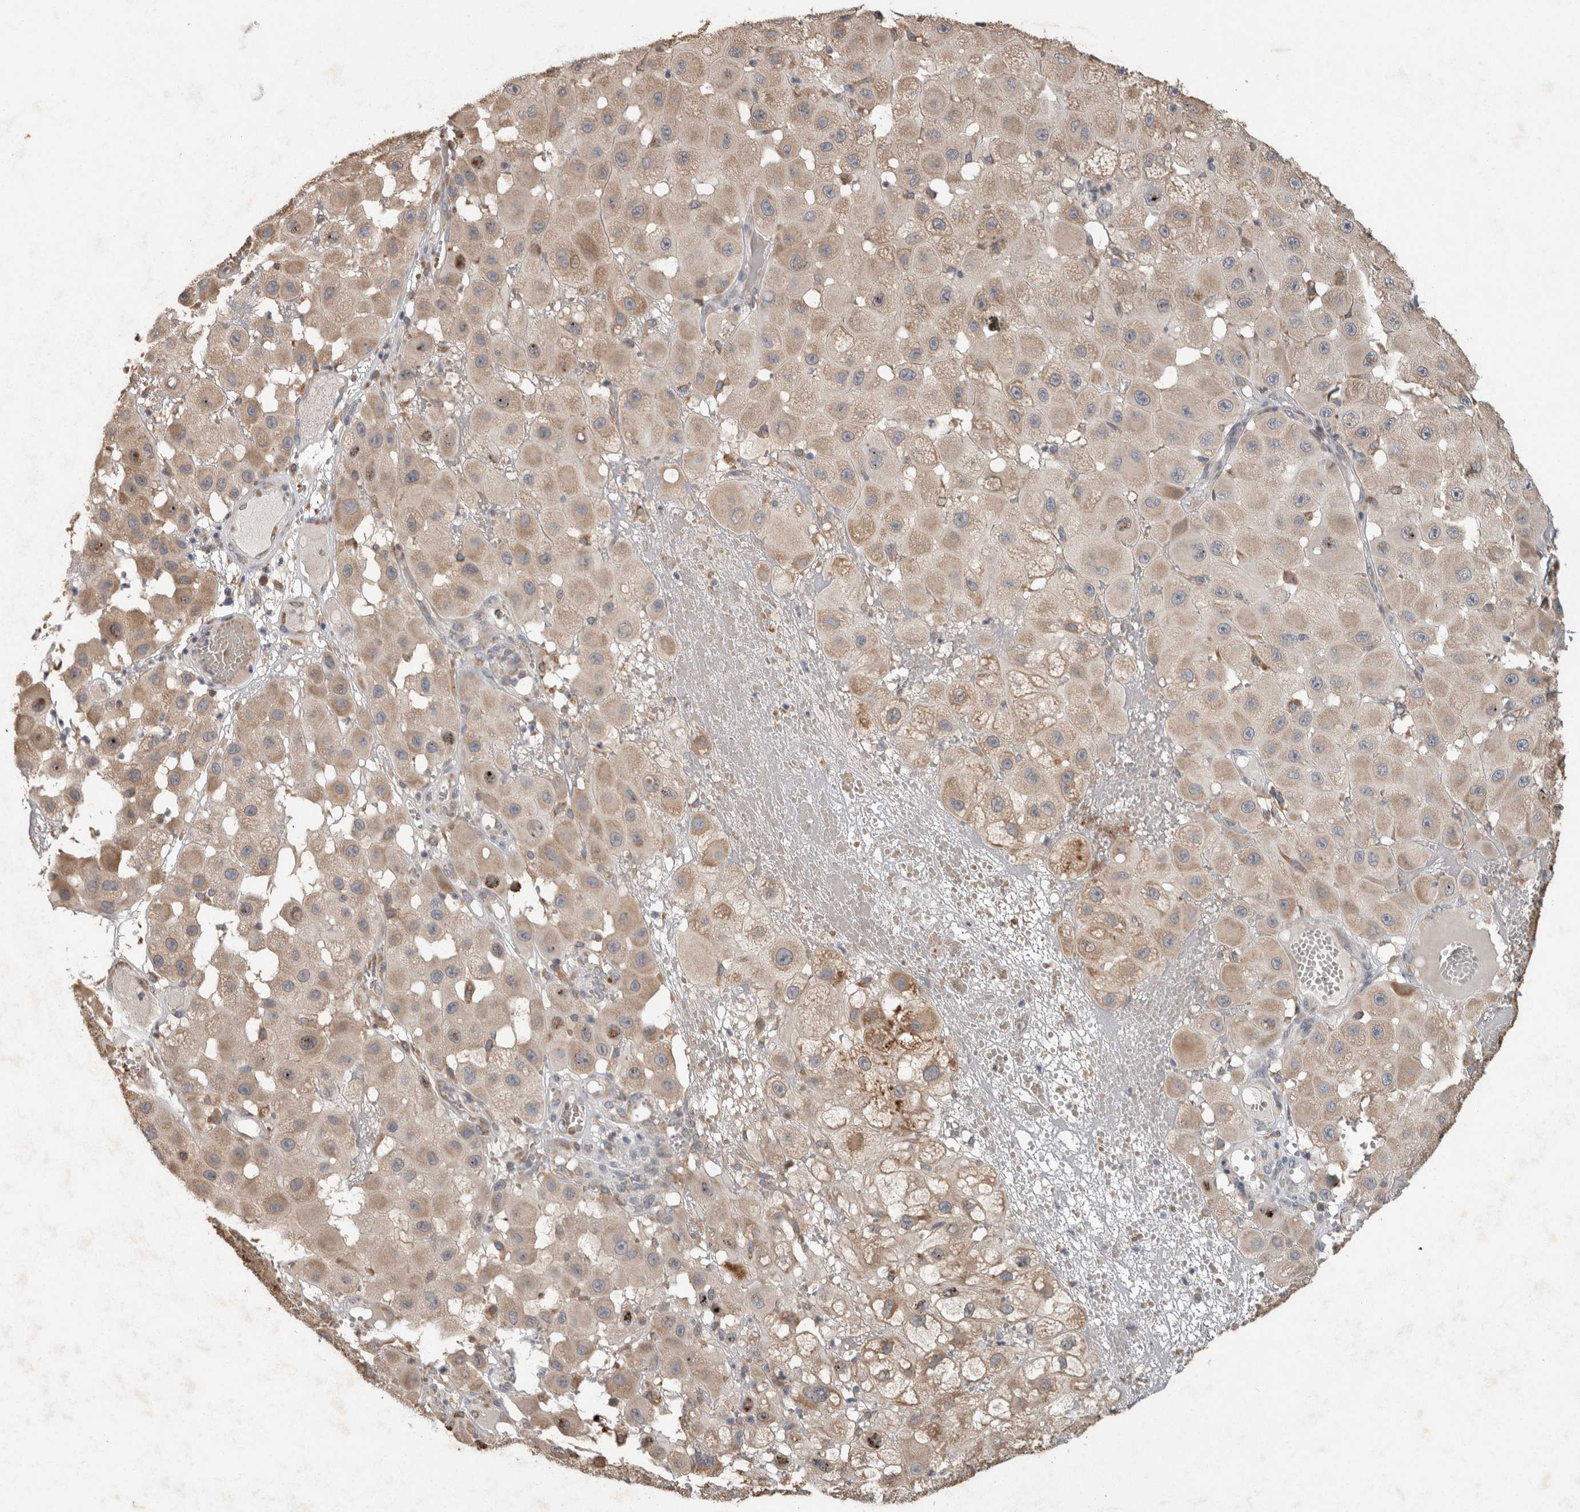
{"staining": {"intensity": "moderate", "quantity": ">75%", "location": "cytoplasmic/membranous,nuclear"}, "tissue": "melanoma", "cell_type": "Tumor cells", "image_type": "cancer", "snomed": [{"axis": "morphology", "description": "Malignant melanoma, NOS"}, {"axis": "topography", "description": "Skin"}], "caption": "Malignant melanoma was stained to show a protein in brown. There is medium levels of moderate cytoplasmic/membranous and nuclear positivity in about >75% of tumor cells.", "gene": "ADGRL3", "patient": {"sex": "female", "age": 81}}